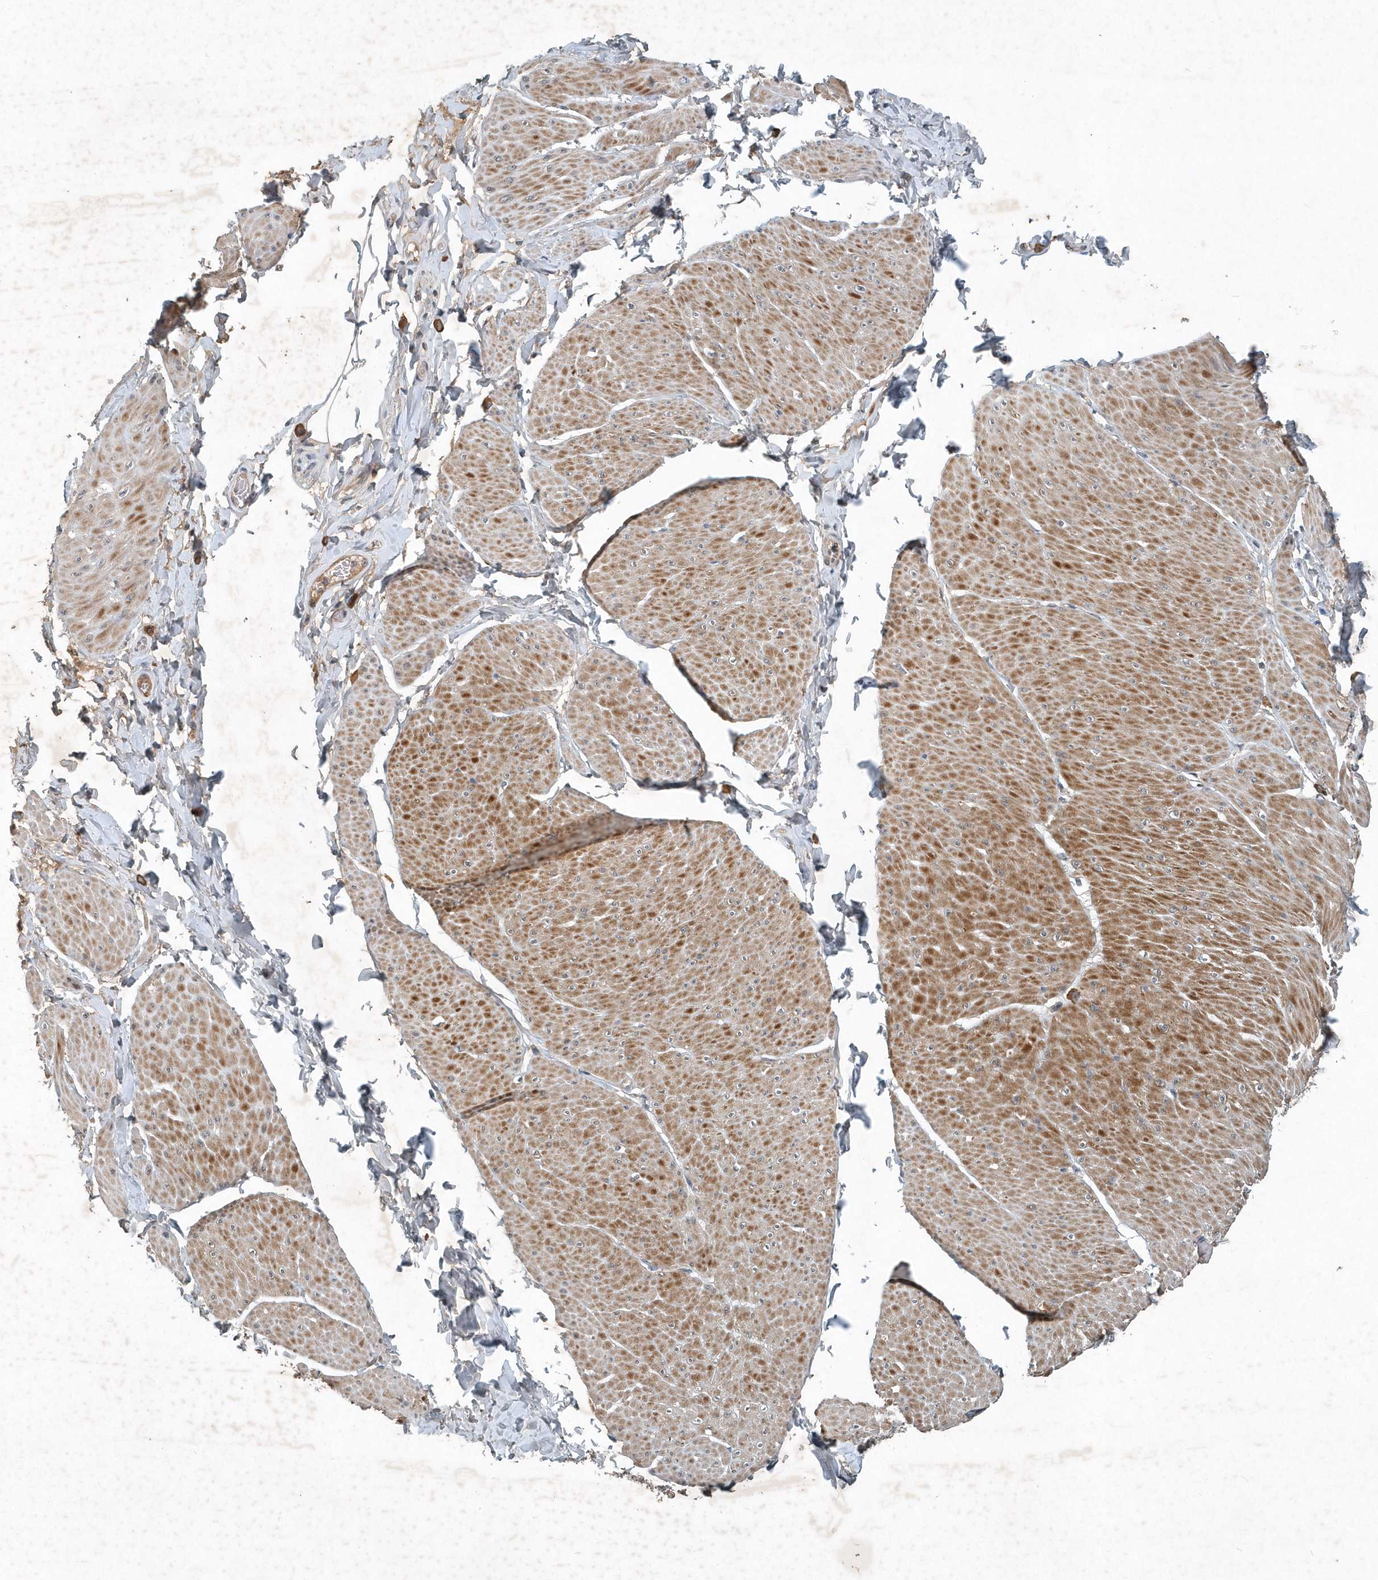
{"staining": {"intensity": "moderate", "quantity": "25%-75%", "location": "cytoplasmic/membranous"}, "tissue": "smooth muscle", "cell_type": "Smooth muscle cells", "image_type": "normal", "snomed": [{"axis": "morphology", "description": "Urothelial carcinoma, High grade"}, {"axis": "topography", "description": "Urinary bladder"}], "caption": "Protein expression analysis of normal smooth muscle displays moderate cytoplasmic/membranous staining in about 25%-75% of smooth muscle cells. (brown staining indicates protein expression, while blue staining denotes nuclei).", "gene": "SCFD2", "patient": {"sex": "male", "age": 46}}